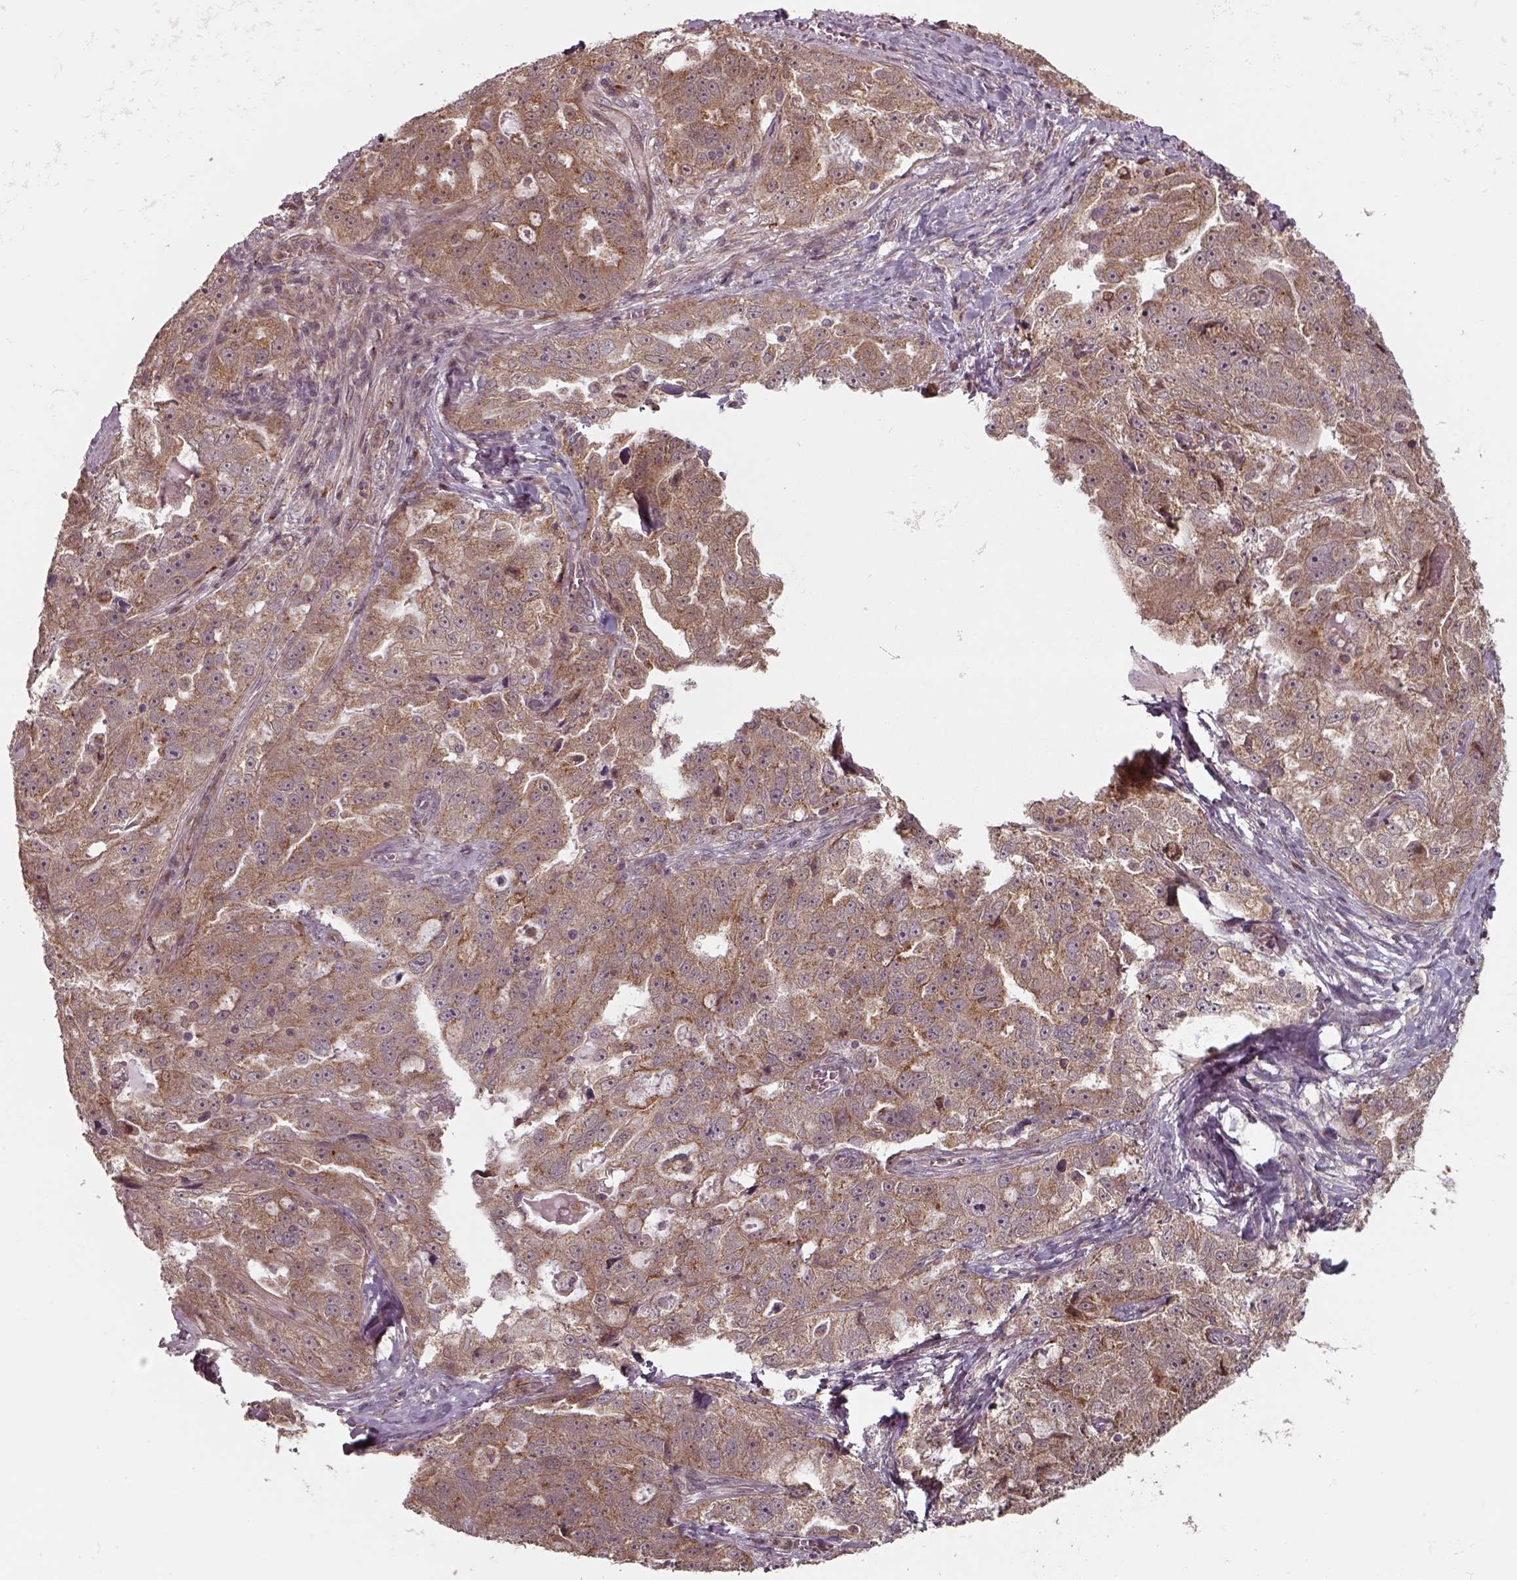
{"staining": {"intensity": "moderate", "quantity": ">75%", "location": "cytoplasmic/membranous"}, "tissue": "ovarian cancer", "cell_type": "Tumor cells", "image_type": "cancer", "snomed": [{"axis": "morphology", "description": "Cystadenocarcinoma, serous, NOS"}, {"axis": "topography", "description": "Ovary"}], "caption": "Protein expression analysis of human serous cystadenocarcinoma (ovarian) reveals moderate cytoplasmic/membranous positivity in about >75% of tumor cells.", "gene": "CHMP3", "patient": {"sex": "female", "age": 51}}